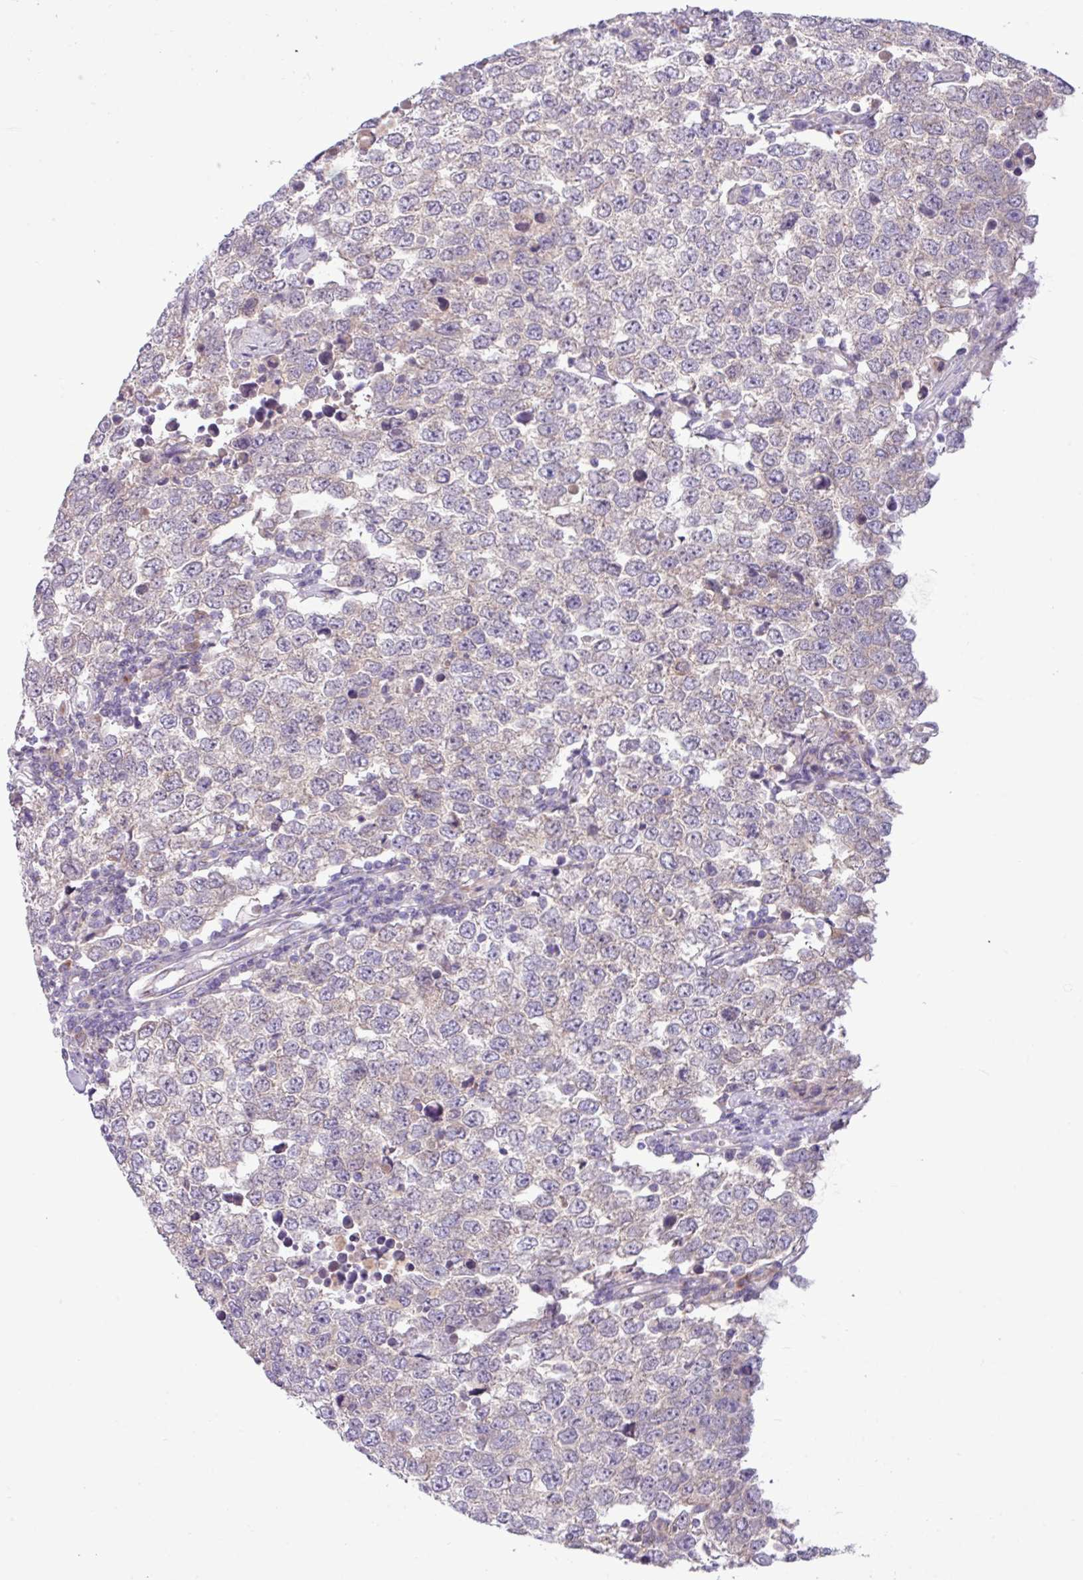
{"staining": {"intensity": "negative", "quantity": "none", "location": "none"}, "tissue": "testis cancer", "cell_type": "Tumor cells", "image_type": "cancer", "snomed": [{"axis": "morphology", "description": "Seminoma, NOS"}, {"axis": "morphology", "description": "Carcinoma, Embryonal, NOS"}, {"axis": "topography", "description": "Testis"}], "caption": "Tumor cells are negative for brown protein staining in testis cancer.", "gene": "STIMATE", "patient": {"sex": "male", "age": 28}}